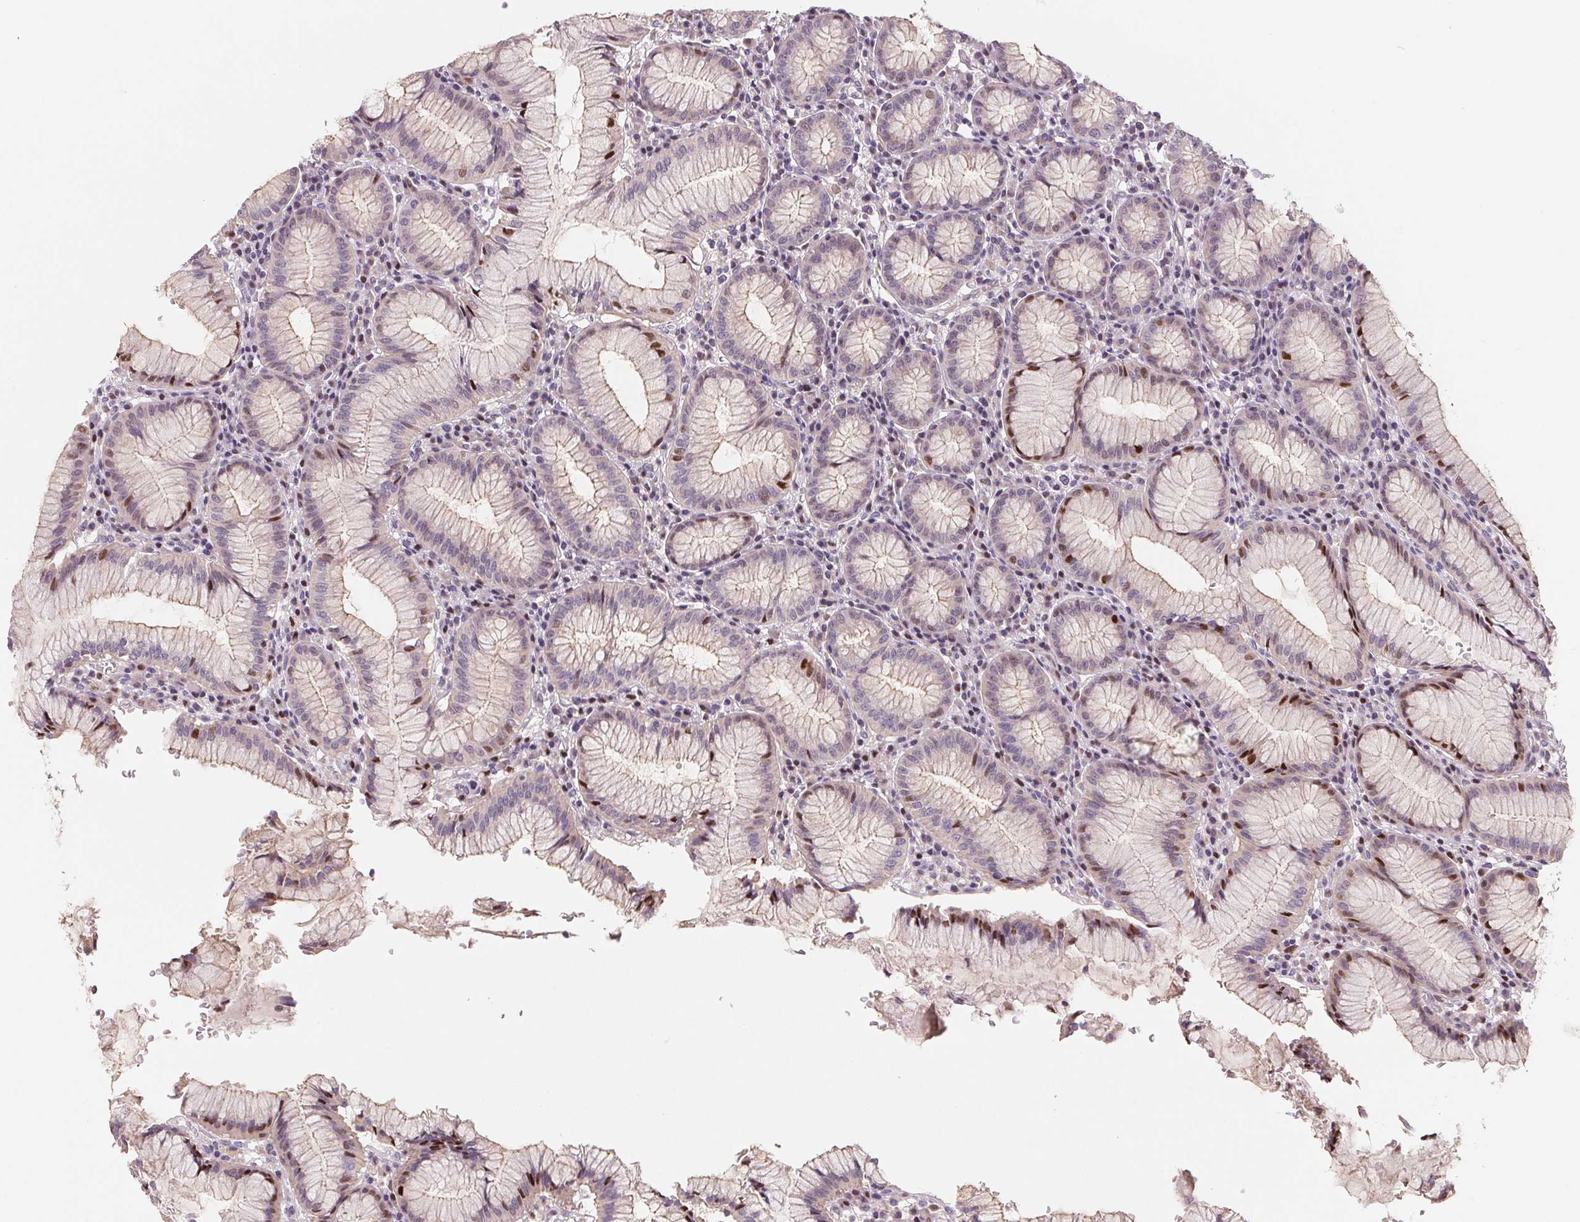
{"staining": {"intensity": "strong", "quantity": "25%-75%", "location": "cytoplasmic/membranous,nuclear"}, "tissue": "stomach", "cell_type": "Glandular cells", "image_type": "normal", "snomed": [{"axis": "morphology", "description": "Normal tissue, NOS"}, {"axis": "topography", "description": "Stomach"}], "caption": "Immunohistochemical staining of benign stomach demonstrates 25%-75% levels of strong cytoplasmic/membranous,nuclear protein expression in approximately 25%-75% of glandular cells.", "gene": "AQP8", "patient": {"sex": "male", "age": 55}}